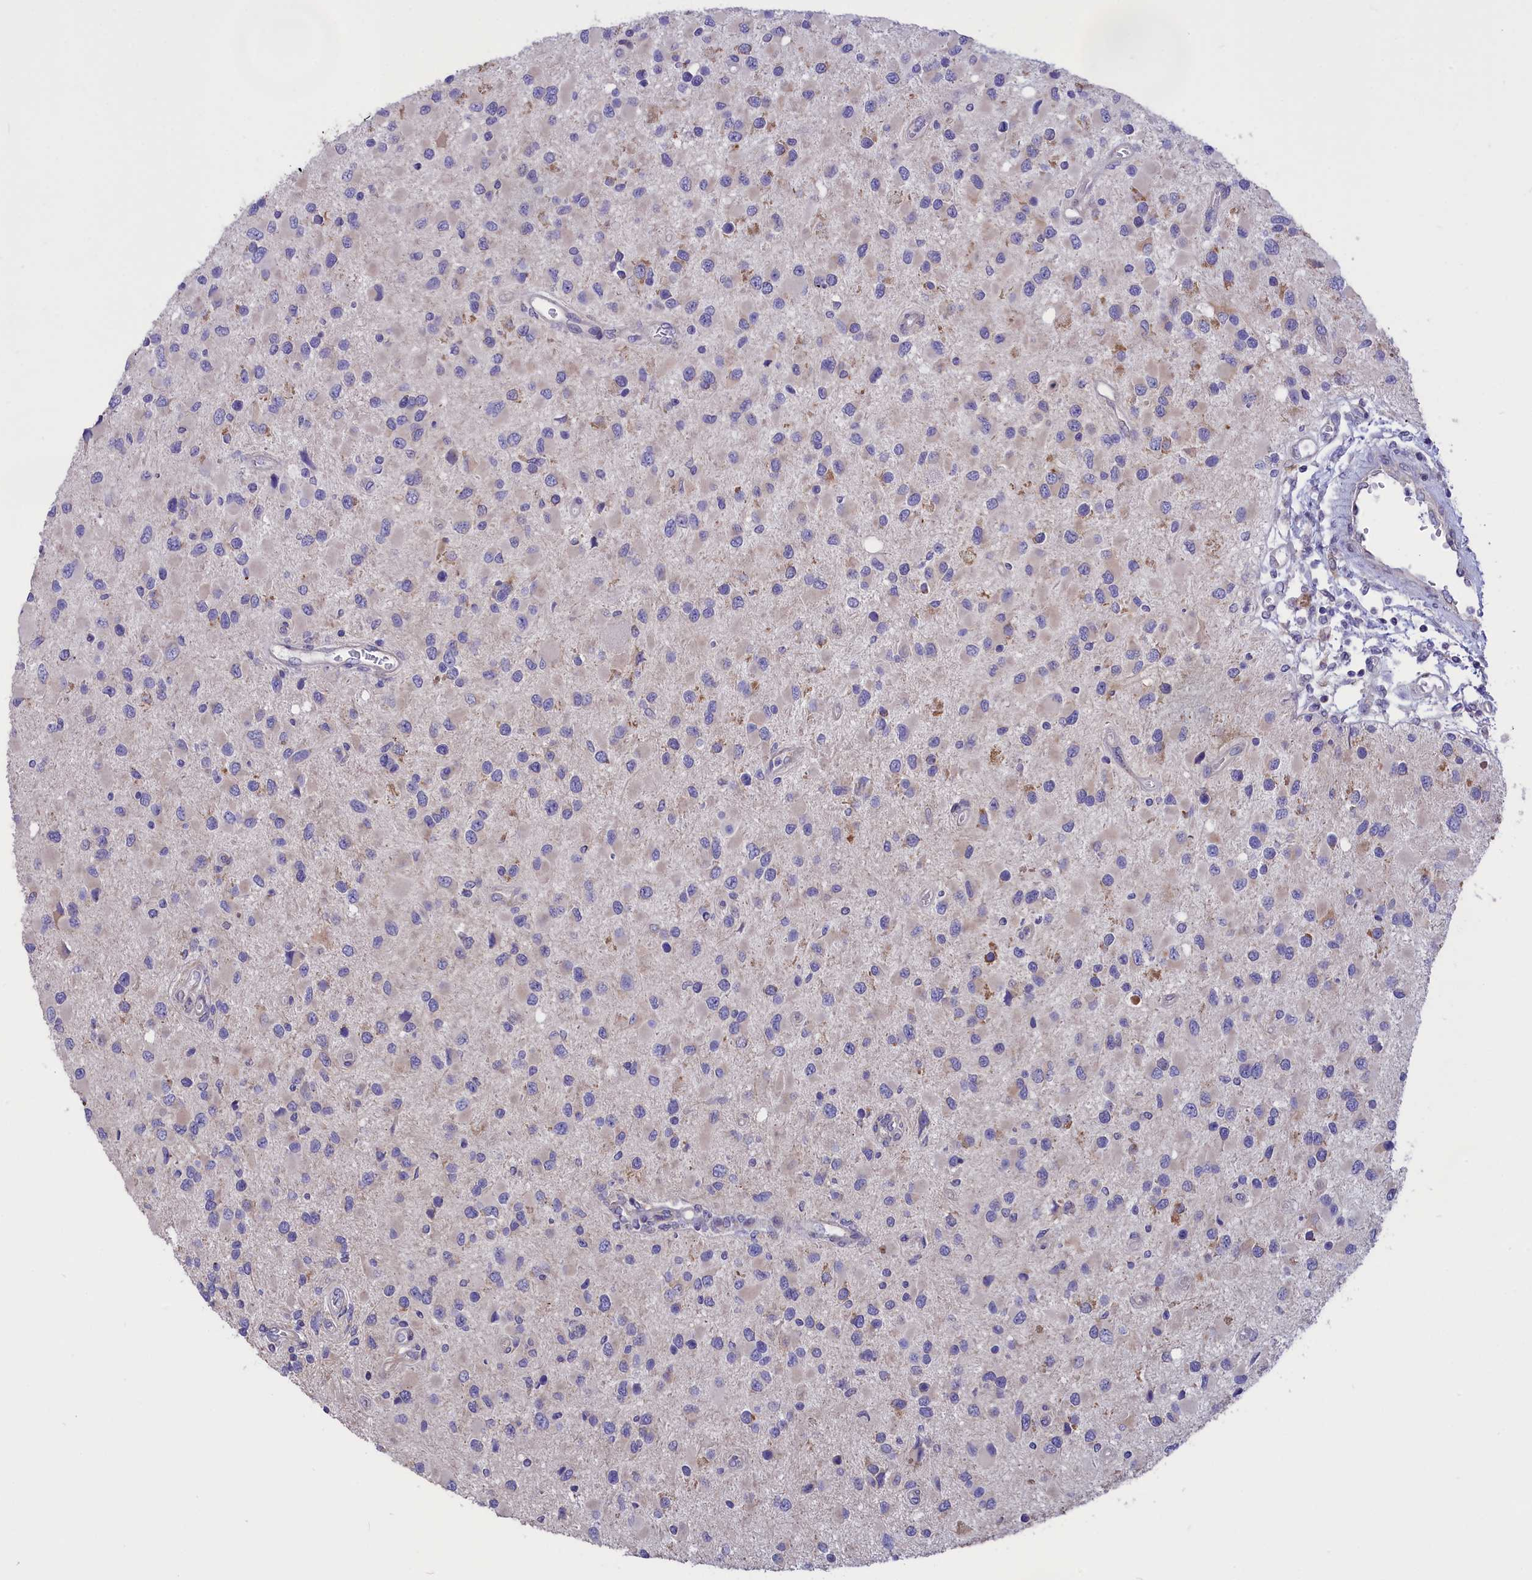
{"staining": {"intensity": "negative", "quantity": "none", "location": "none"}, "tissue": "glioma", "cell_type": "Tumor cells", "image_type": "cancer", "snomed": [{"axis": "morphology", "description": "Glioma, malignant, High grade"}, {"axis": "topography", "description": "Brain"}], "caption": "Tumor cells are negative for brown protein staining in glioma.", "gene": "CYP2U1", "patient": {"sex": "male", "age": 53}}